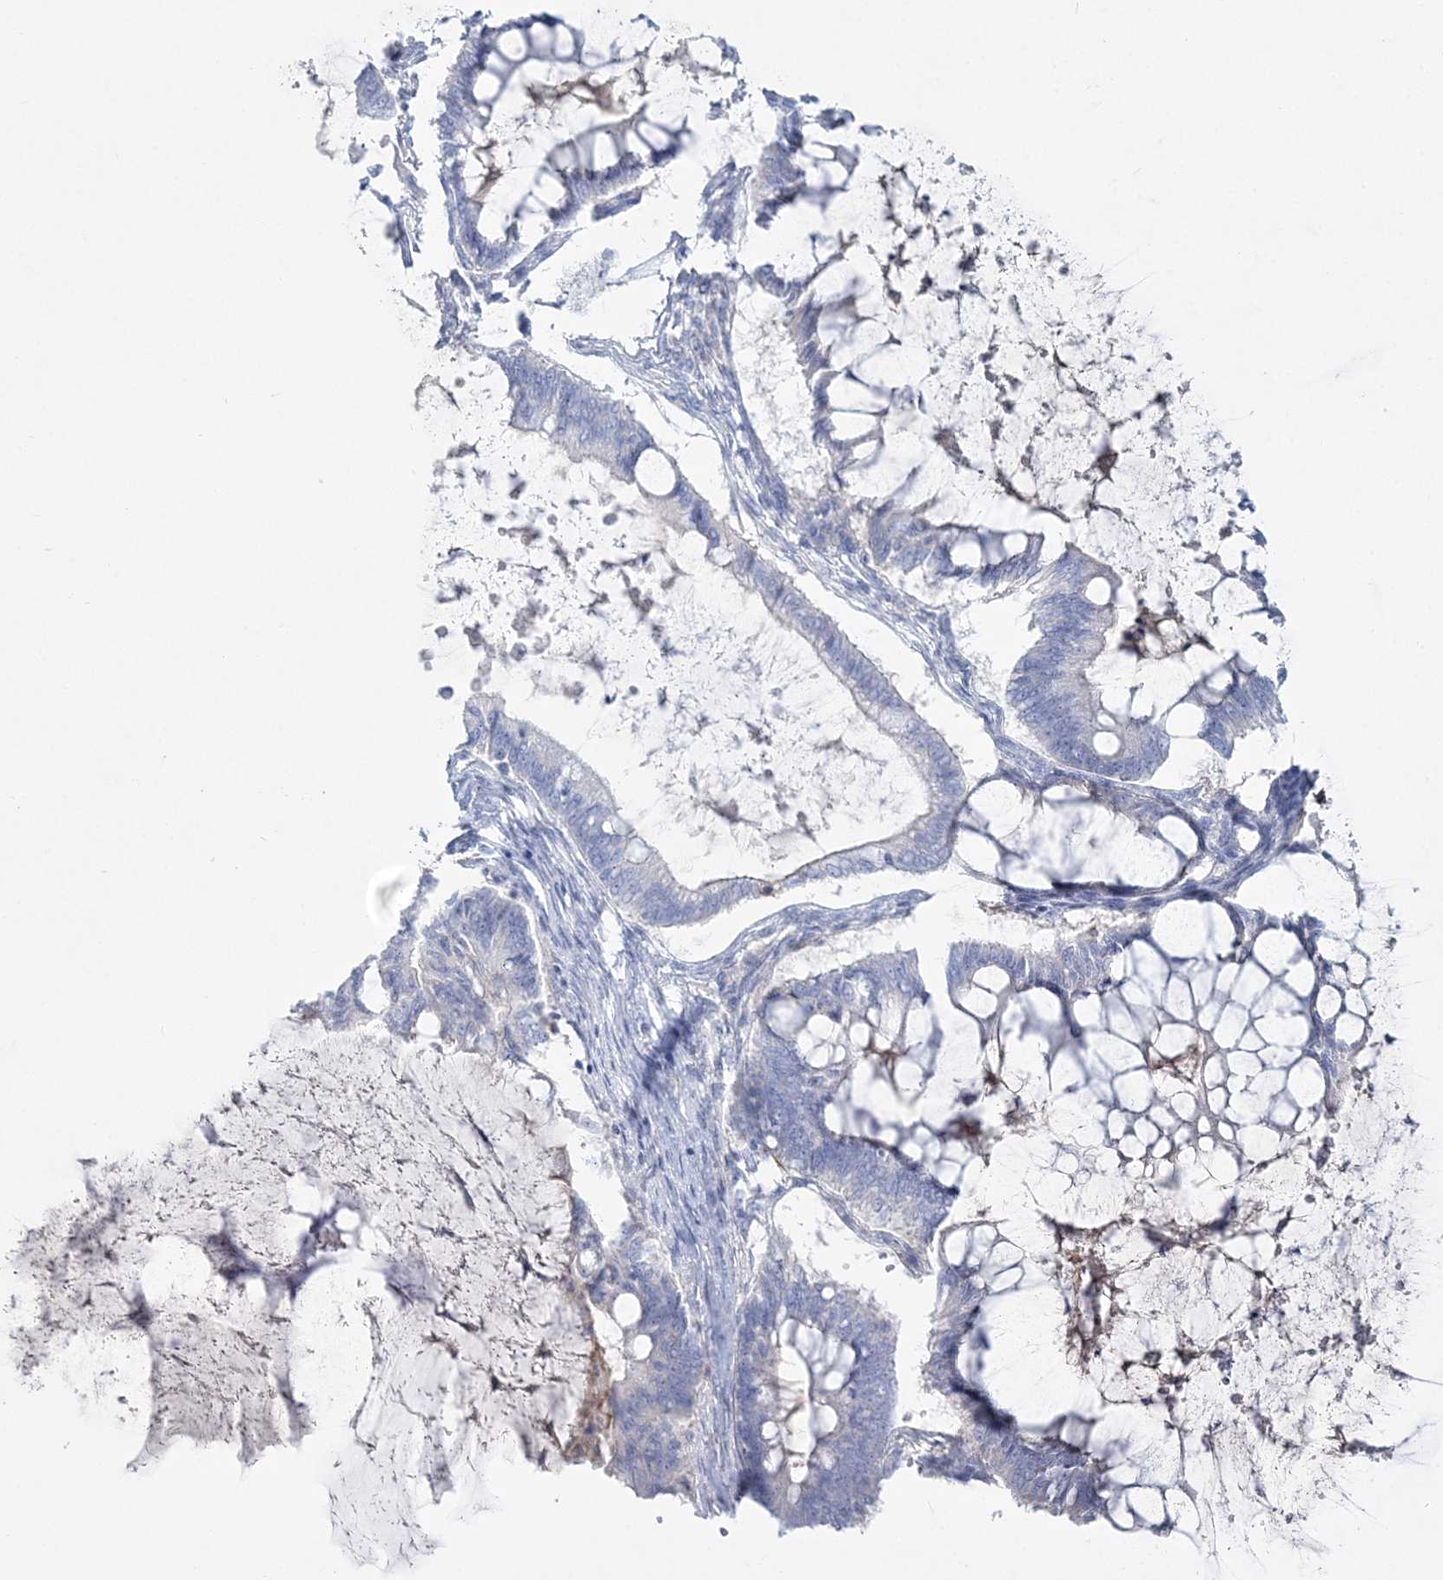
{"staining": {"intensity": "negative", "quantity": "none", "location": "none"}, "tissue": "ovarian cancer", "cell_type": "Tumor cells", "image_type": "cancer", "snomed": [{"axis": "morphology", "description": "Cystadenocarcinoma, mucinous, NOS"}, {"axis": "topography", "description": "Ovary"}], "caption": "An immunohistochemistry (IHC) photomicrograph of mucinous cystadenocarcinoma (ovarian) is shown. There is no staining in tumor cells of mucinous cystadenocarcinoma (ovarian). (Brightfield microscopy of DAB (3,3'-diaminobenzidine) immunohistochemistry at high magnification).", "gene": "WDSUB1", "patient": {"sex": "female", "age": 61}}